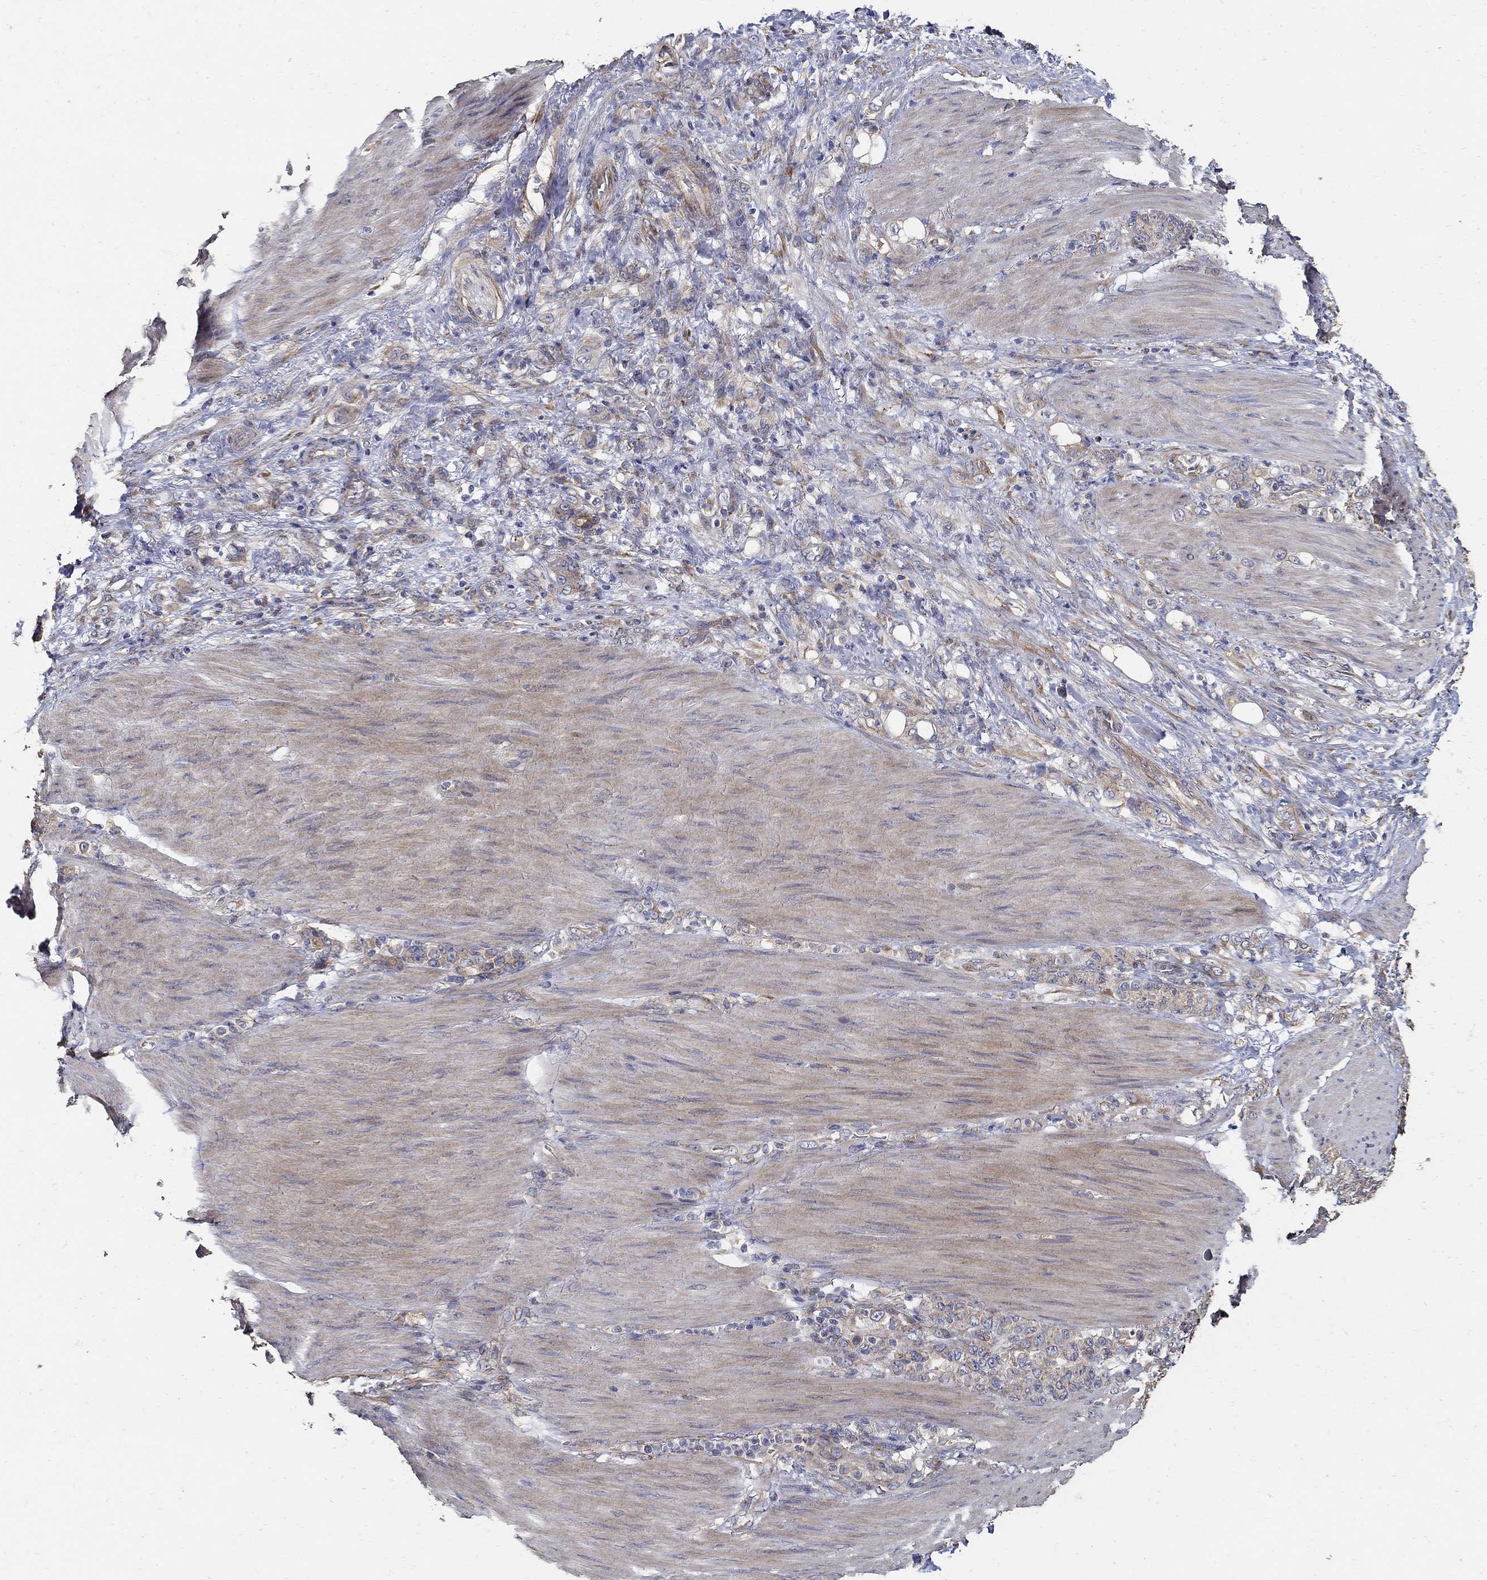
{"staining": {"intensity": "weak", "quantity": "25%-75%", "location": "cytoplasmic/membranous"}, "tissue": "stomach cancer", "cell_type": "Tumor cells", "image_type": "cancer", "snomed": [{"axis": "morphology", "description": "Normal tissue, NOS"}, {"axis": "morphology", "description": "Adenocarcinoma, NOS"}, {"axis": "topography", "description": "Stomach"}], "caption": "Immunohistochemical staining of stomach cancer exhibits weak cytoplasmic/membranous protein expression in about 25%-75% of tumor cells. The staining was performed using DAB, with brown indicating positive protein expression. Nuclei are stained blue with hematoxylin.", "gene": "EMILIN3", "patient": {"sex": "female", "age": 79}}